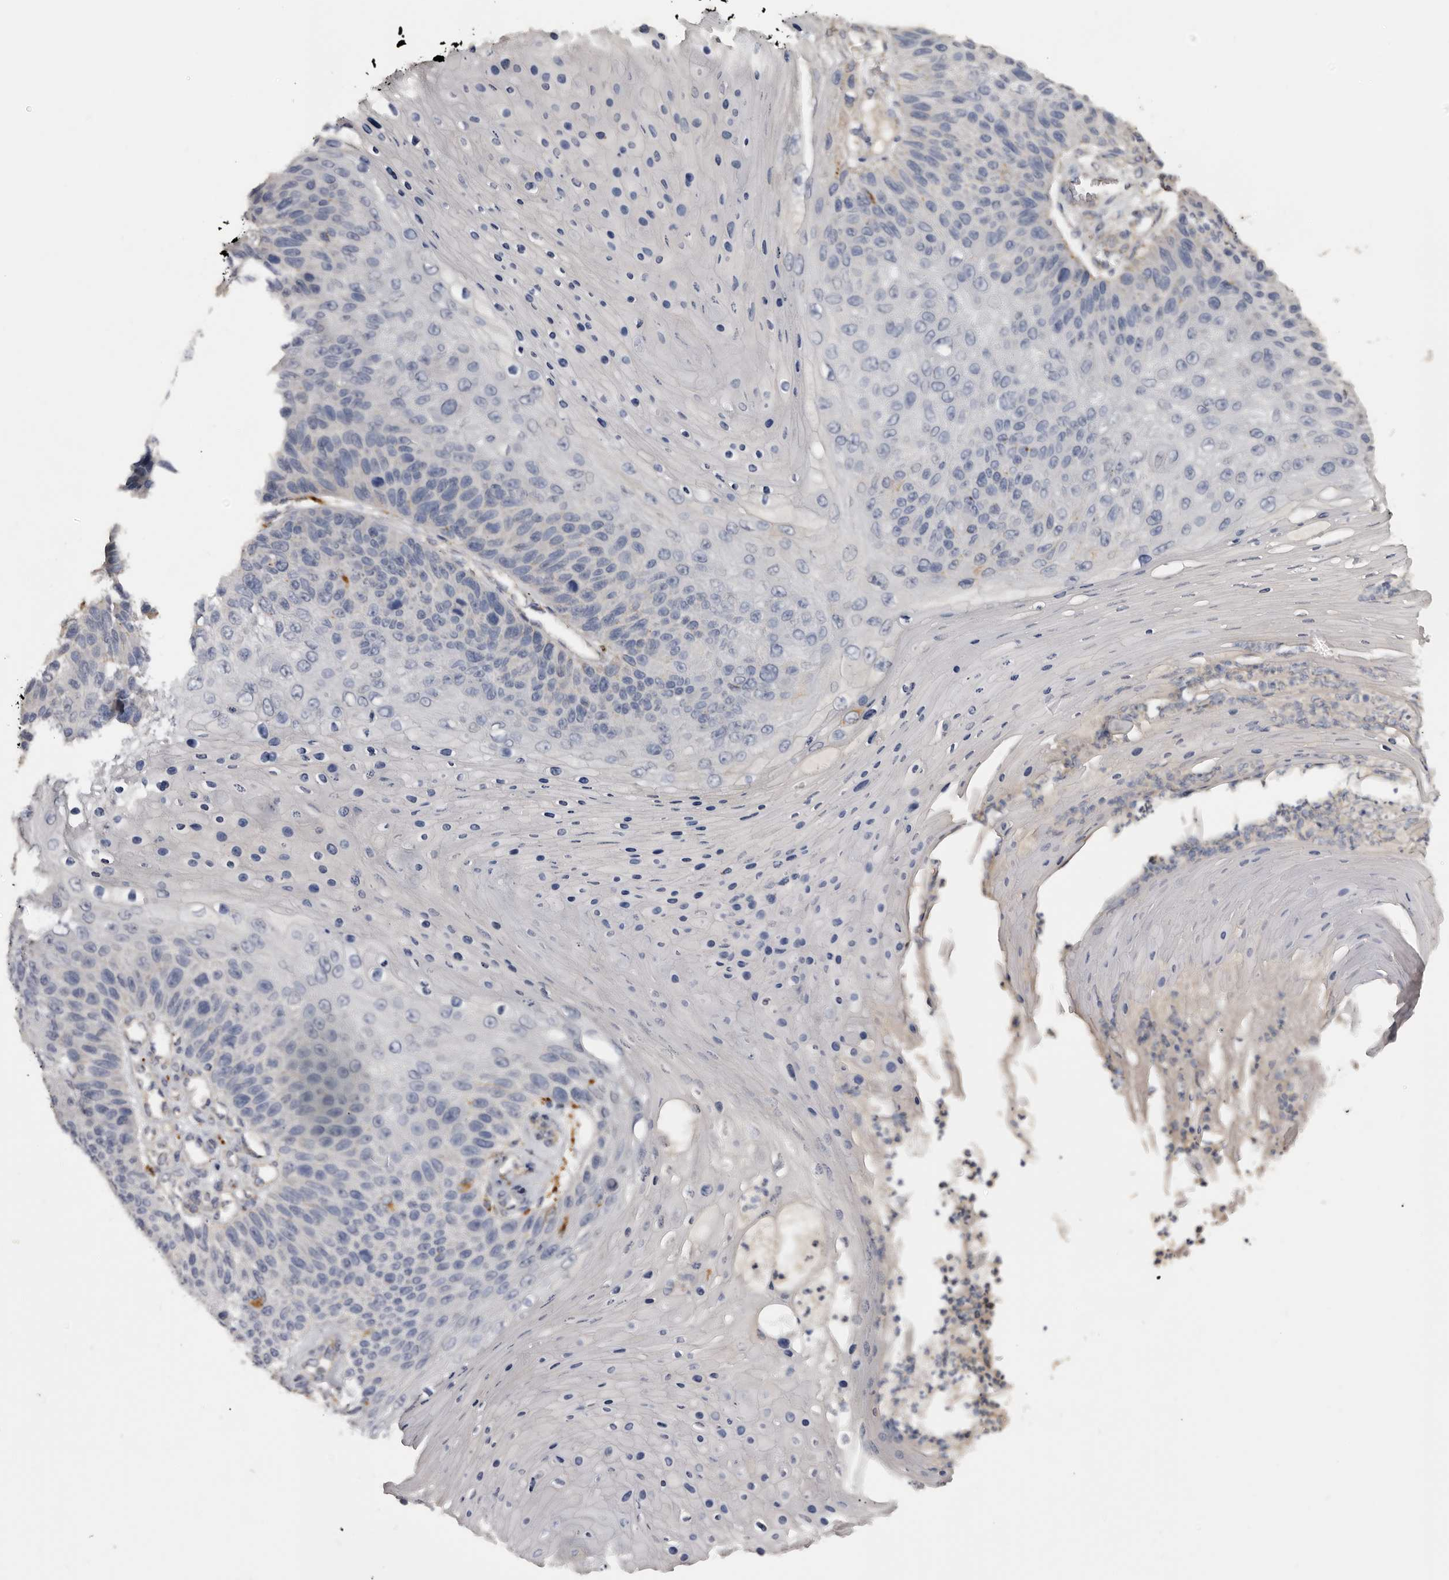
{"staining": {"intensity": "negative", "quantity": "none", "location": "none"}, "tissue": "skin cancer", "cell_type": "Tumor cells", "image_type": "cancer", "snomed": [{"axis": "morphology", "description": "Squamous cell carcinoma, NOS"}, {"axis": "topography", "description": "Skin"}], "caption": "A micrograph of skin cancer (squamous cell carcinoma) stained for a protein exhibits no brown staining in tumor cells.", "gene": "DAP", "patient": {"sex": "female", "age": 88}}